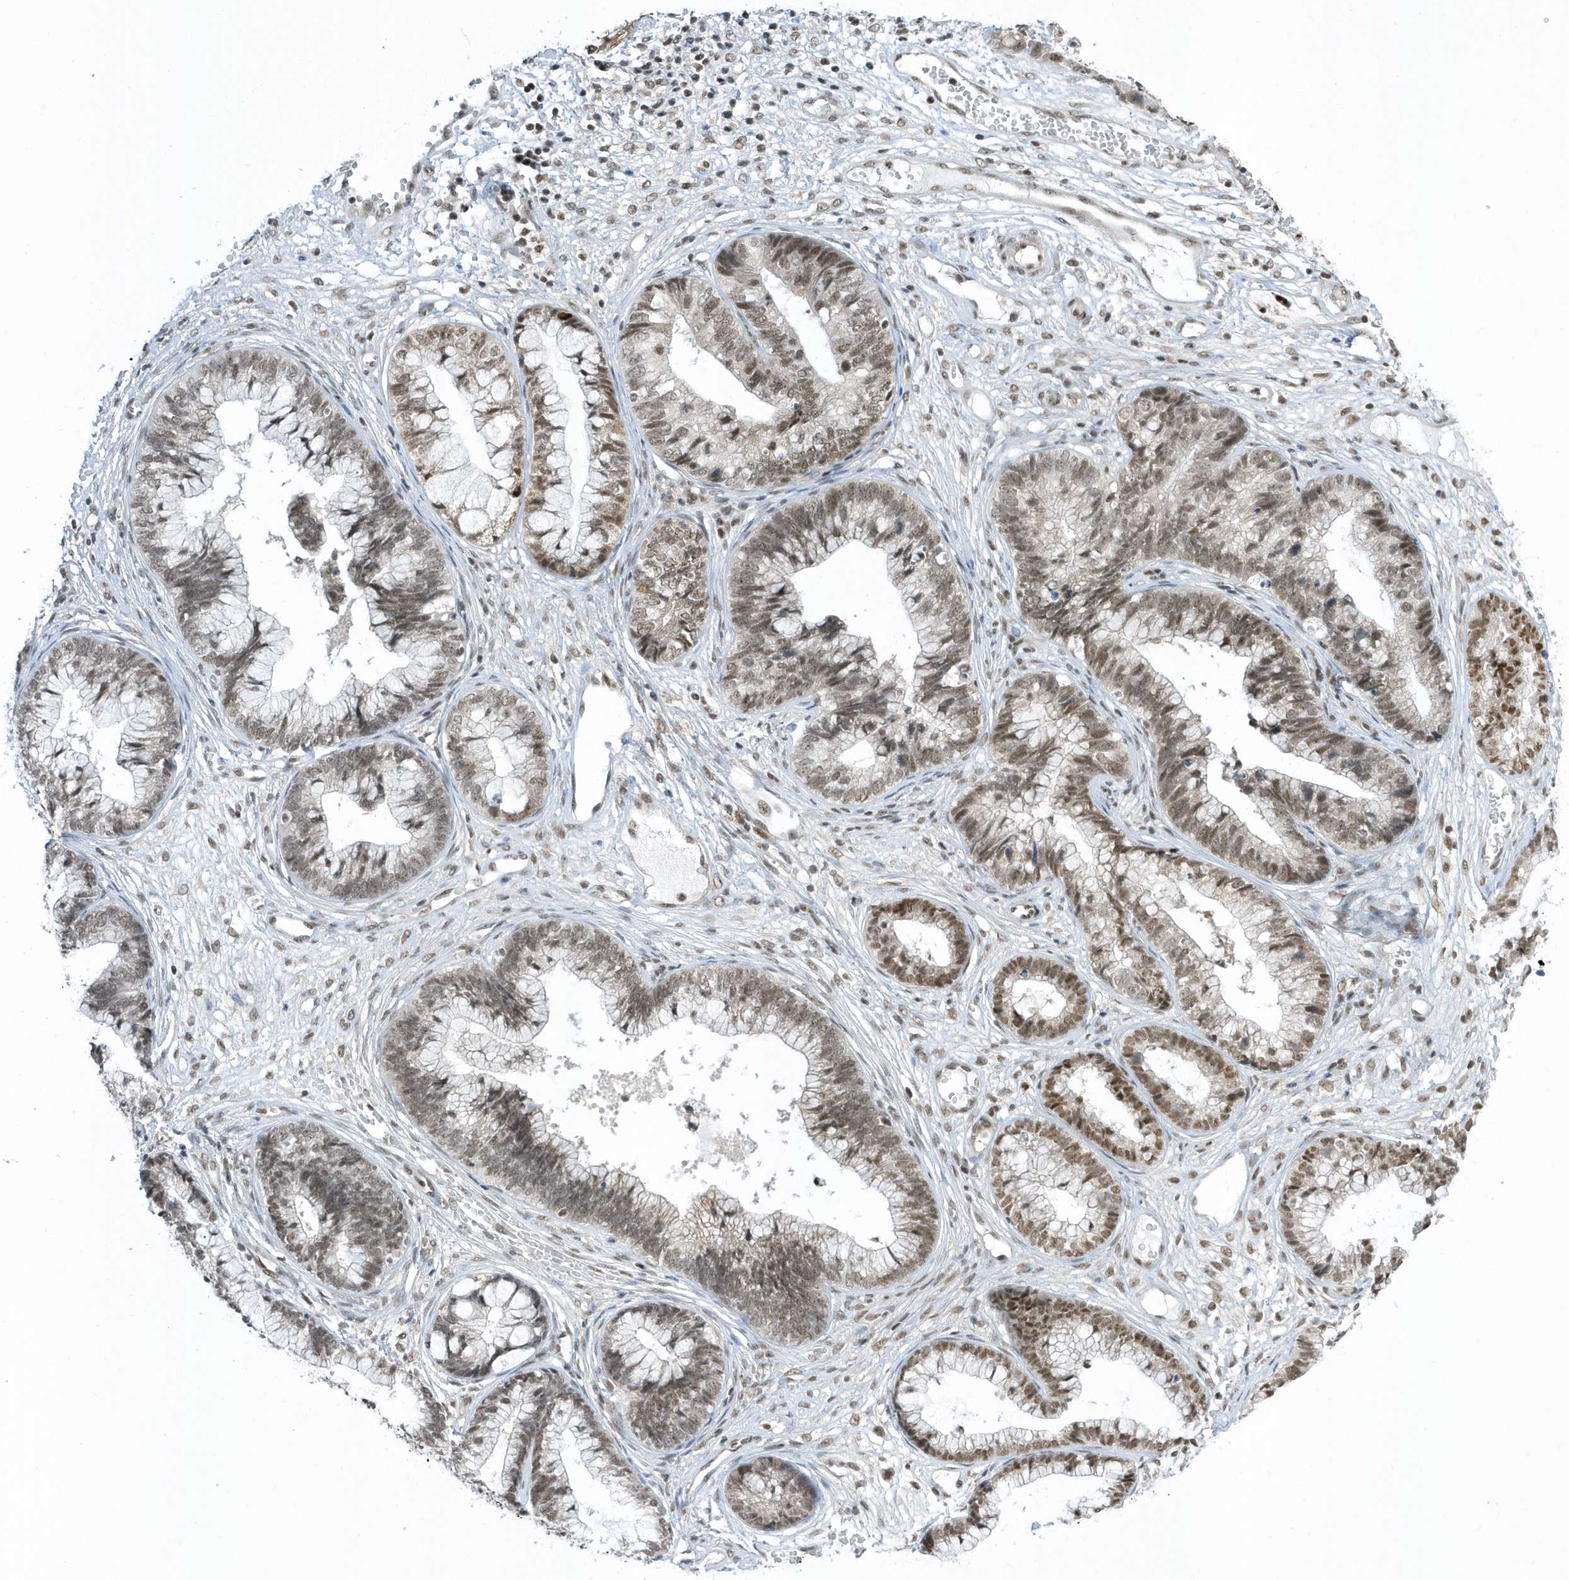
{"staining": {"intensity": "moderate", "quantity": ">75%", "location": "nuclear"}, "tissue": "cervical cancer", "cell_type": "Tumor cells", "image_type": "cancer", "snomed": [{"axis": "morphology", "description": "Adenocarcinoma, NOS"}, {"axis": "topography", "description": "Cervix"}], "caption": "This is a histology image of IHC staining of cervical cancer, which shows moderate positivity in the nuclear of tumor cells.", "gene": "ZNF740", "patient": {"sex": "female", "age": 44}}